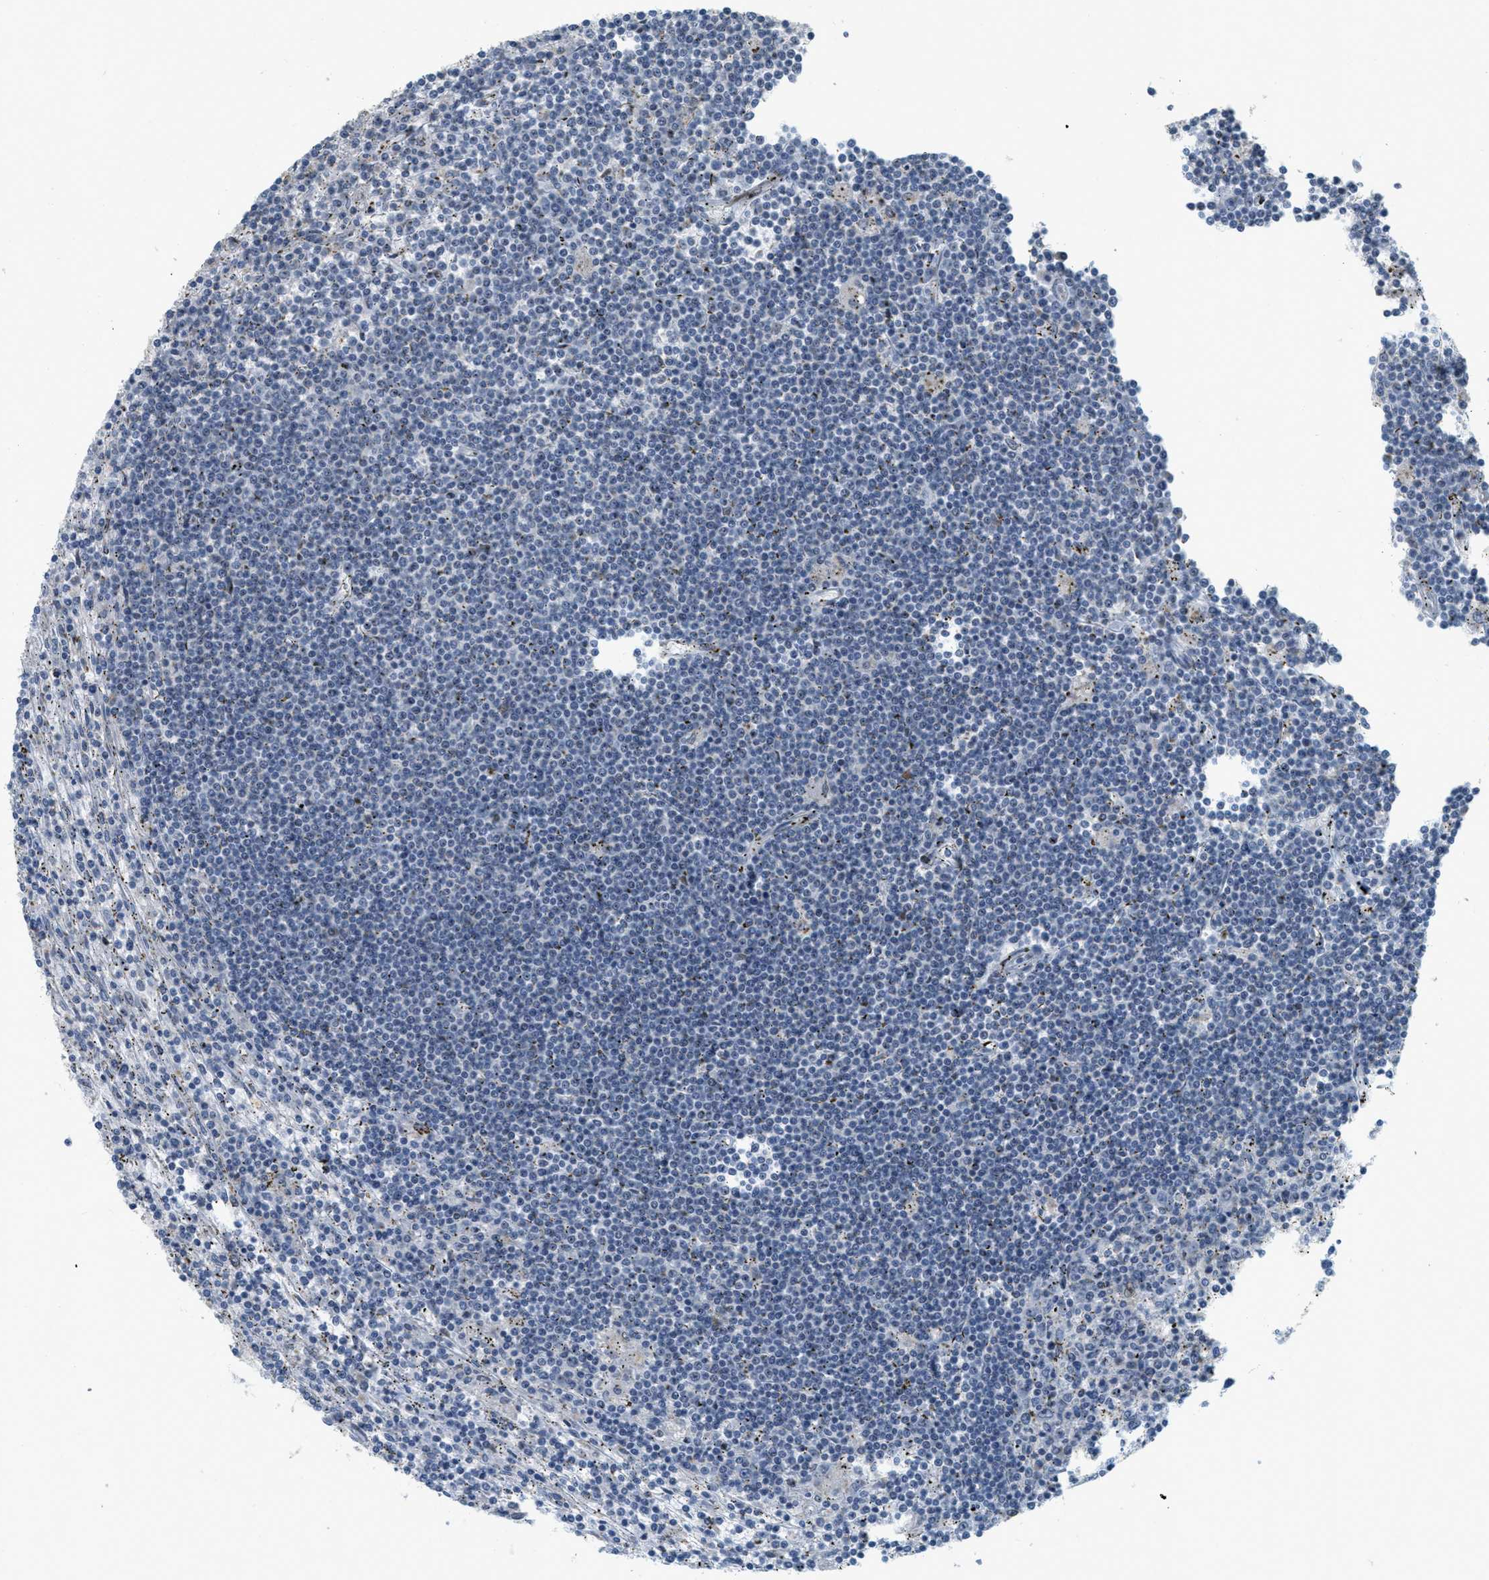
{"staining": {"intensity": "negative", "quantity": "none", "location": "none"}, "tissue": "lymphoma", "cell_type": "Tumor cells", "image_type": "cancer", "snomed": [{"axis": "morphology", "description": "Malignant lymphoma, non-Hodgkin's type, Low grade"}, {"axis": "topography", "description": "Spleen"}], "caption": "Immunohistochemistry histopathology image of neoplastic tissue: human low-grade malignant lymphoma, non-Hodgkin's type stained with DAB (3,3'-diaminobenzidine) displays no significant protein staining in tumor cells.", "gene": "ZFPL1", "patient": {"sex": "male", "age": 76}}